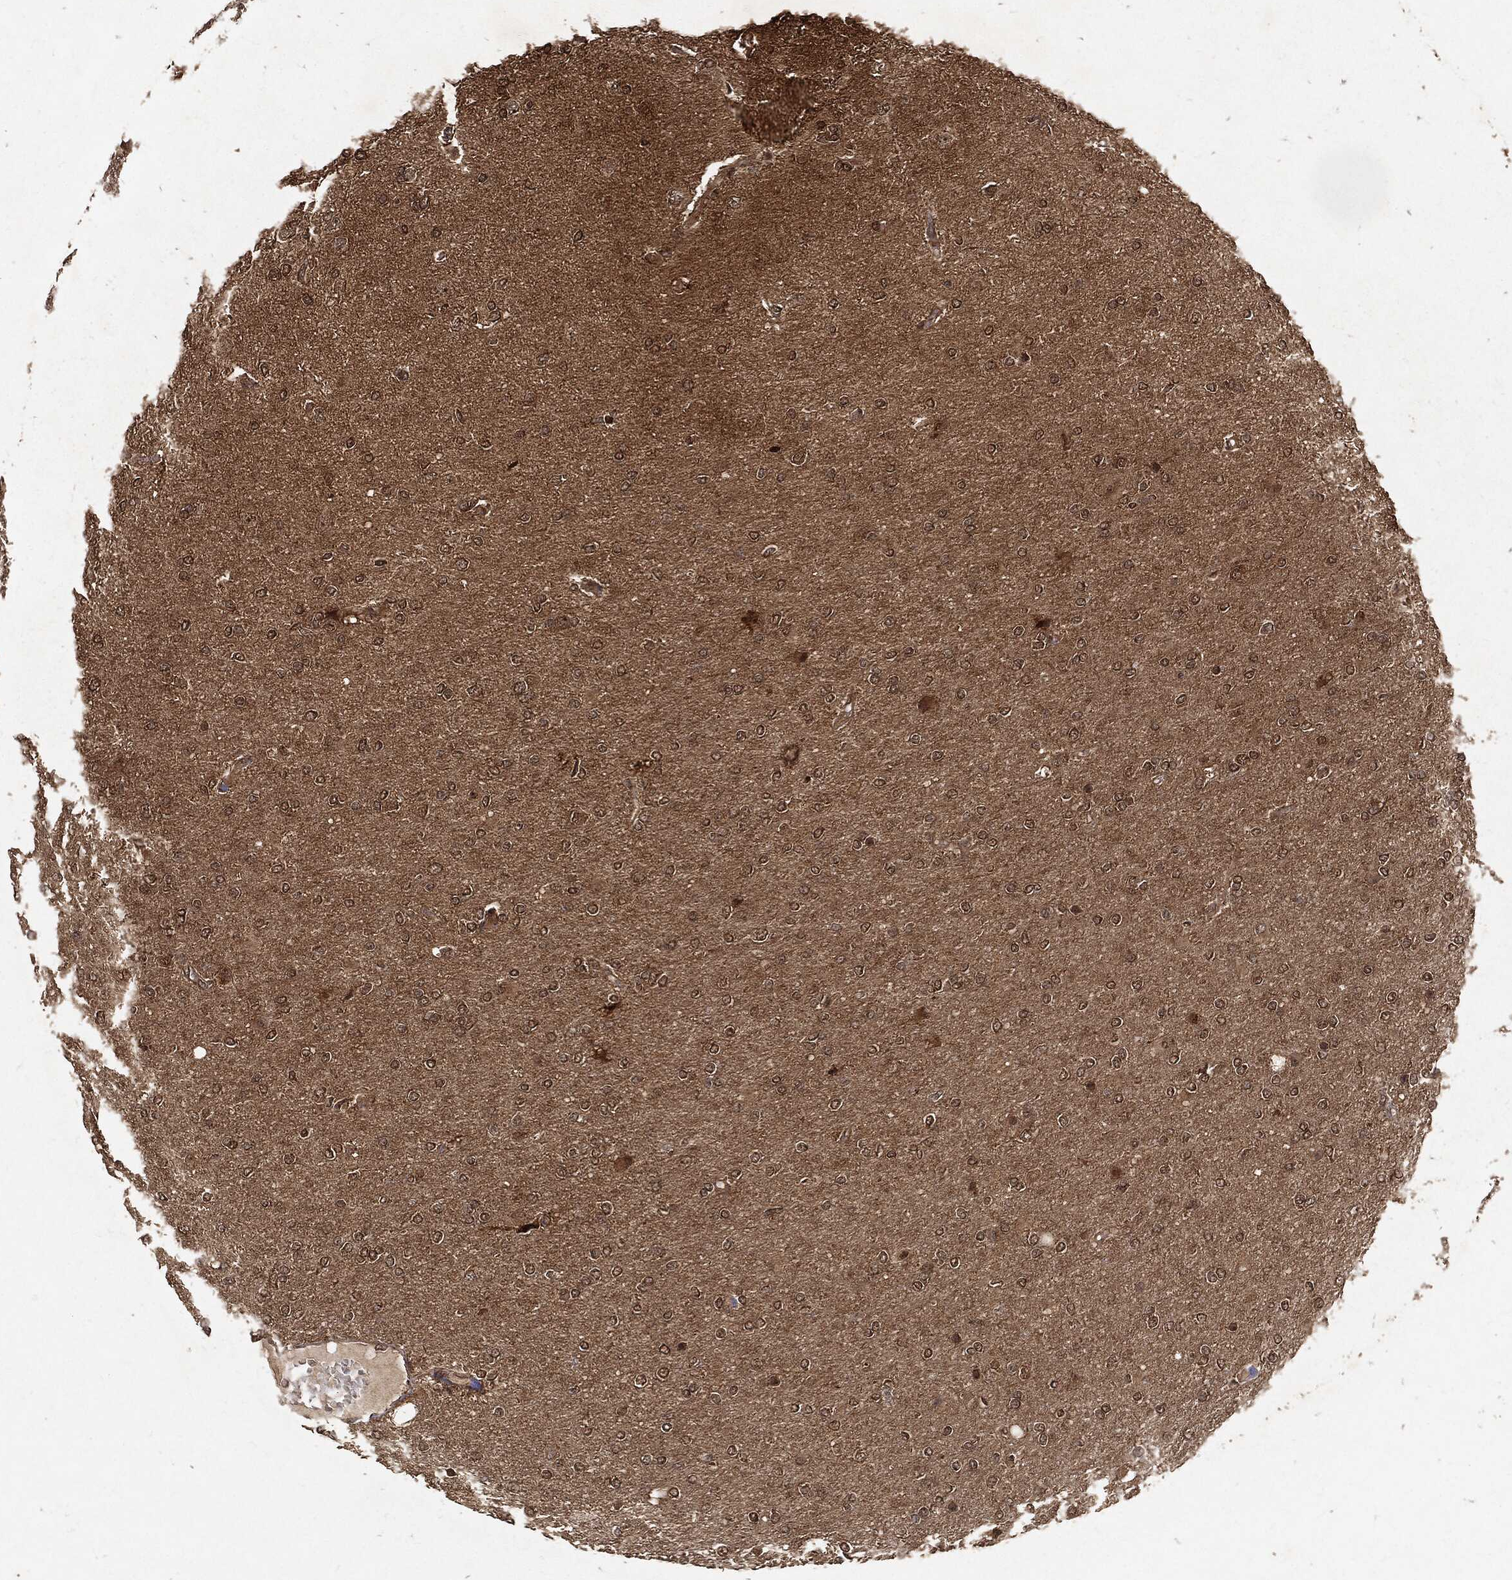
{"staining": {"intensity": "weak", "quantity": ">75%", "location": "cytoplasmic/membranous"}, "tissue": "glioma", "cell_type": "Tumor cells", "image_type": "cancer", "snomed": [{"axis": "morphology", "description": "Glioma, malignant, High grade"}, {"axis": "topography", "description": "Cerebral cortex"}], "caption": "An image of glioma stained for a protein displays weak cytoplasmic/membranous brown staining in tumor cells.", "gene": "ZNF226", "patient": {"sex": "male", "age": 70}}